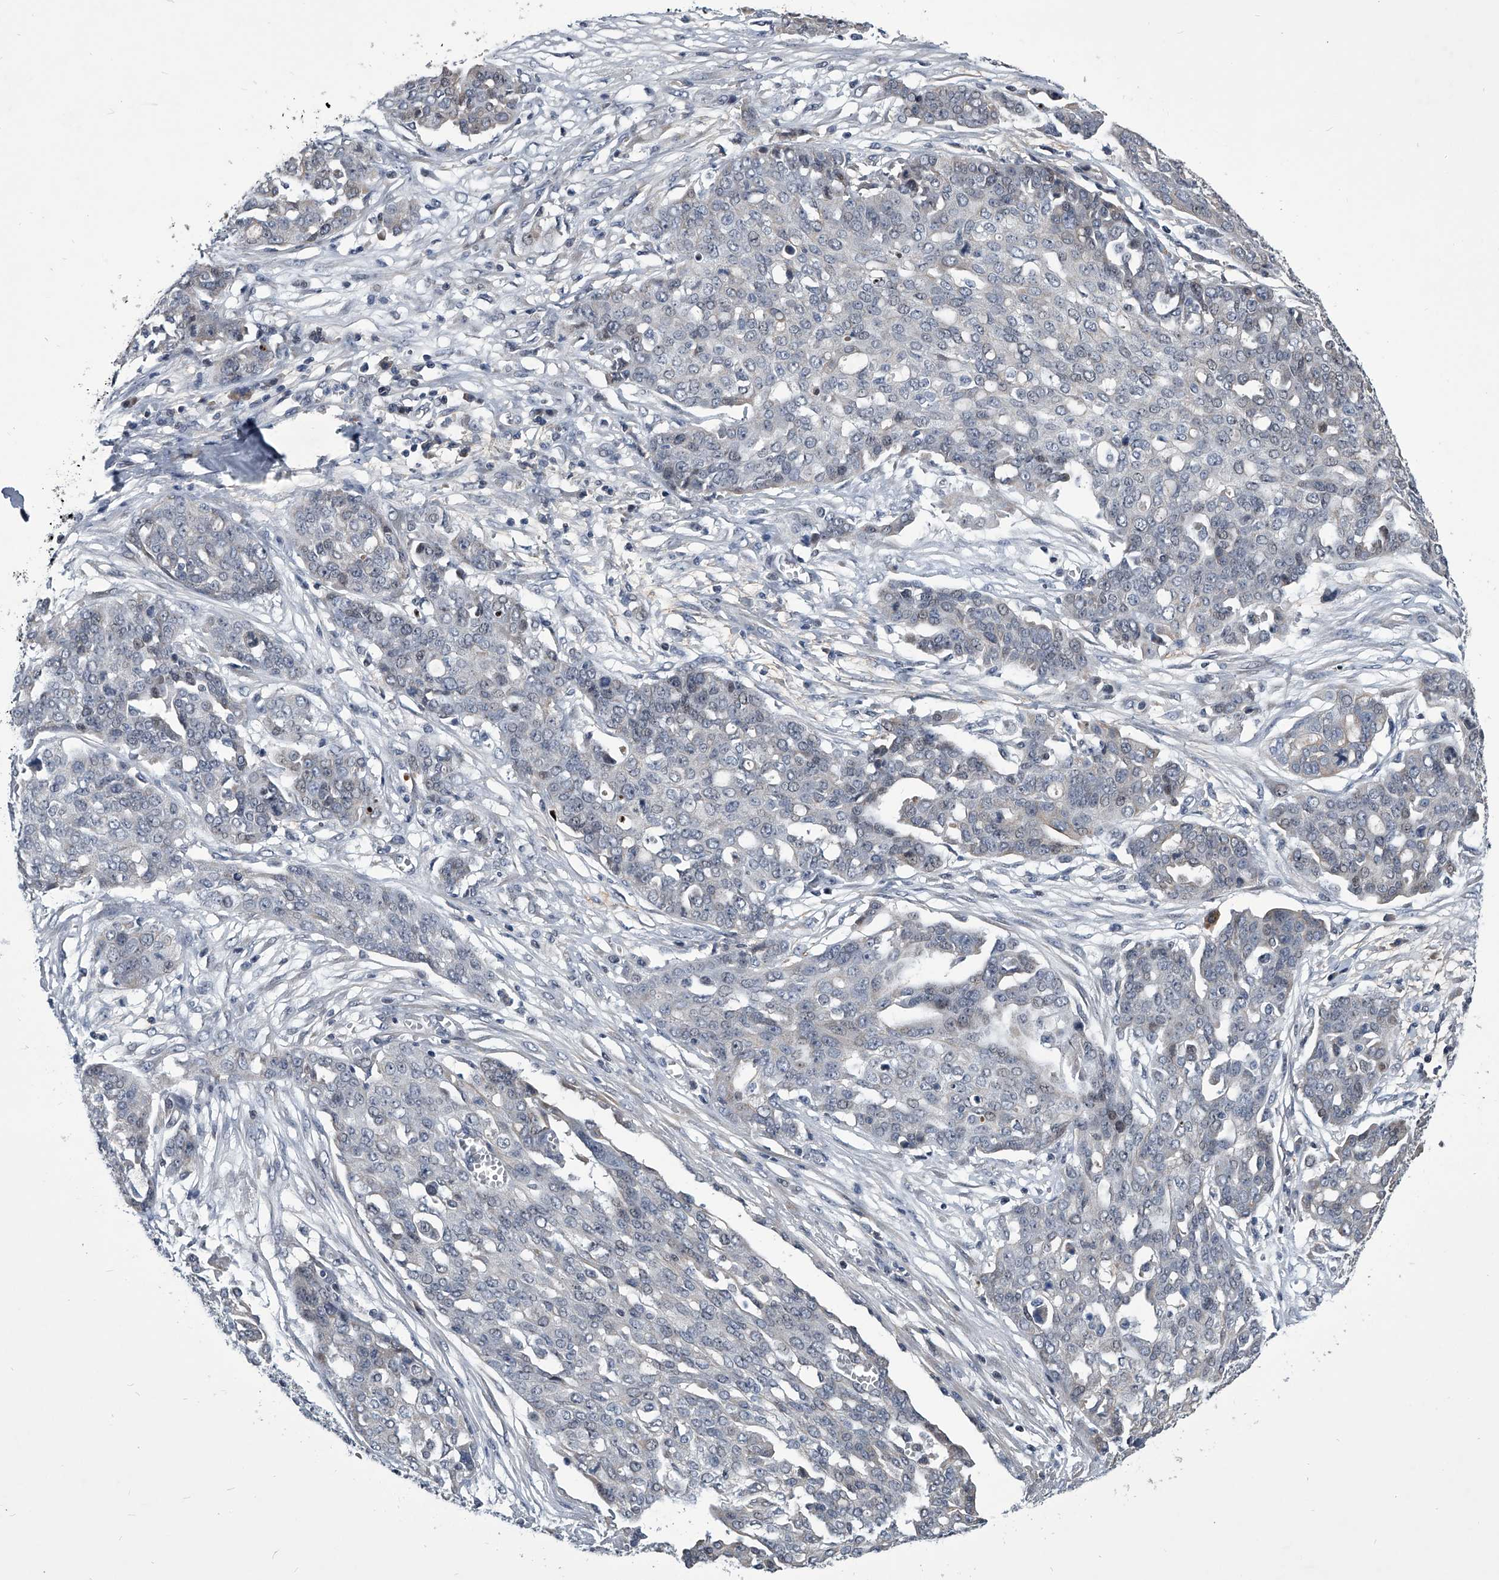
{"staining": {"intensity": "negative", "quantity": "none", "location": "none"}, "tissue": "ovarian cancer", "cell_type": "Tumor cells", "image_type": "cancer", "snomed": [{"axis": "morphology", "description": "Cystadenocarcinoma, serous, NOS"}, {"axis": "topography", "description": "Soft tissue"}, {"axis": "topography", "description": "Ovary"}], "caption": "A high-resolution image shows immunohistochemistry (IHC) staining of serous cystadenocarcinoma (ovarian), which reveals no significant positivity in tumor cells. (DAB IHC visualized using brightfield microscopy, high magnification).", "gene": "ZNF76", "patient": {"sex": "female", "age": 57}}